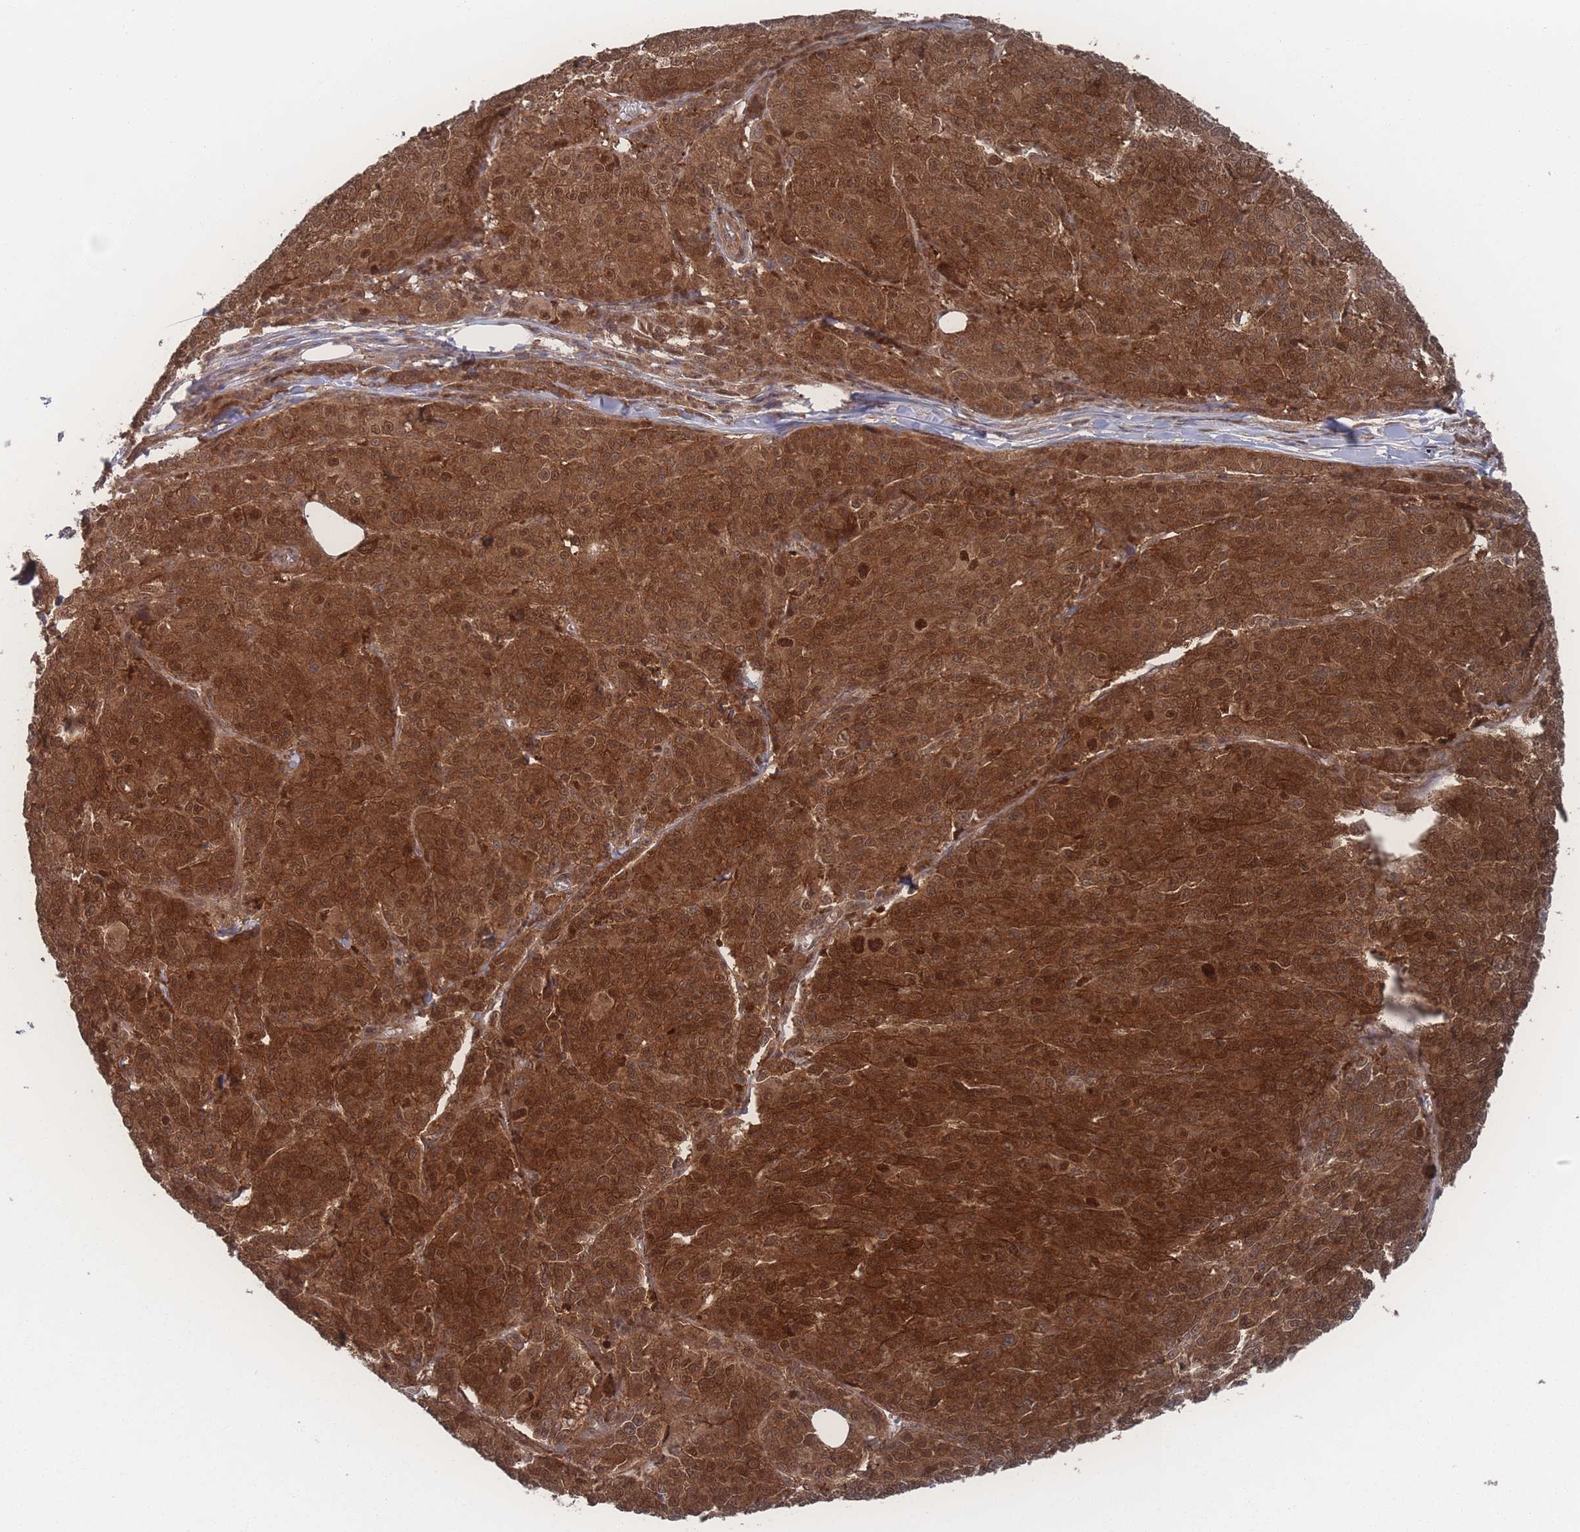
{"staining": {"intensity": "strong", "quantity": ">75%", "location": "cytoplasmic/membranous,nuclear"}, "tissue": "melanoma", "cell_type": "Tumor cells", "image_type": "cancer", "snomed": [{"axis": "morphology", "description": "Malignant melanoma, NOS"}, {"axis": "topography", "description": "Skin"}], "caption": "IHC micrograph of neoplastic tissue: melanoma stained using immunohistochemistry demonstrates high levels of strong protein expression localized specifically in the cytoplasmic/membranous and nuclear of tumor cells, appearing as a cytoplasmic/membranous and nuclear brown color.", "gene": "PSMA1", "patient": {"sex": "female", "age": 52}}